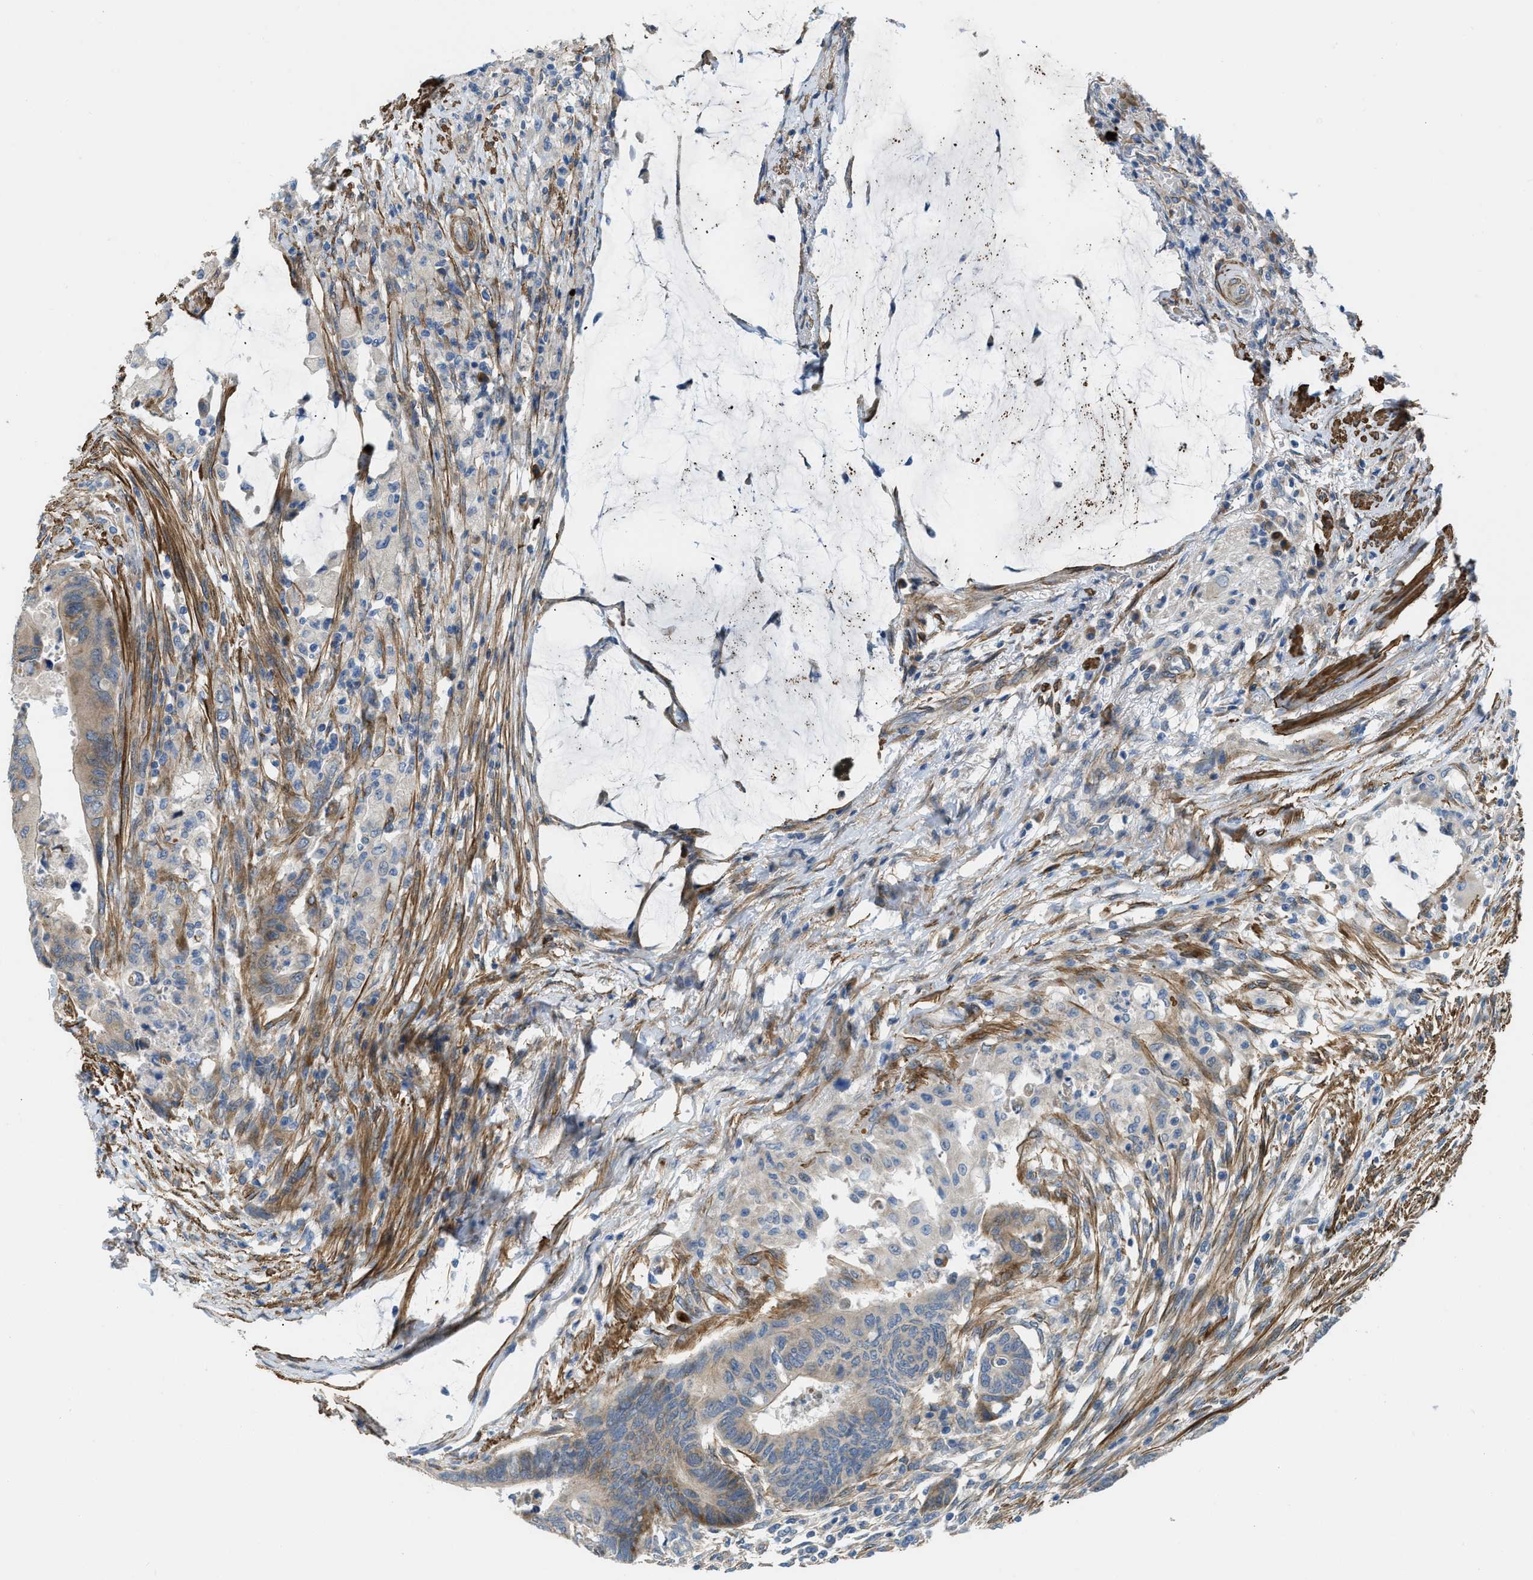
{"staining": {"intensity": "moderate", "quantity": "<25%", "location": "cytoplasmic/membranous"}, "tissue": "colorectal cancer", "cell_type": "Tumor cells", "image_type": "cancer", "snomed": [{"axis": "morphology", "description": "Normal tissue, NOS"}, {"axis": "morphology", "description": "Adenocarcinoma, NOS"}, {"axis": "topography", "description": "Rectum"}, {"axis": "topography", "description": "Peripheral nerve tissue"}], "caption": "The histopathology image exhibits a brown stain indicating the presence of a protein in the cytoplasmic/membranous of tumor cells in colorectal cancer.", "gene": "BMPR1A", "patient": {"sex": "male", "age": 92}}